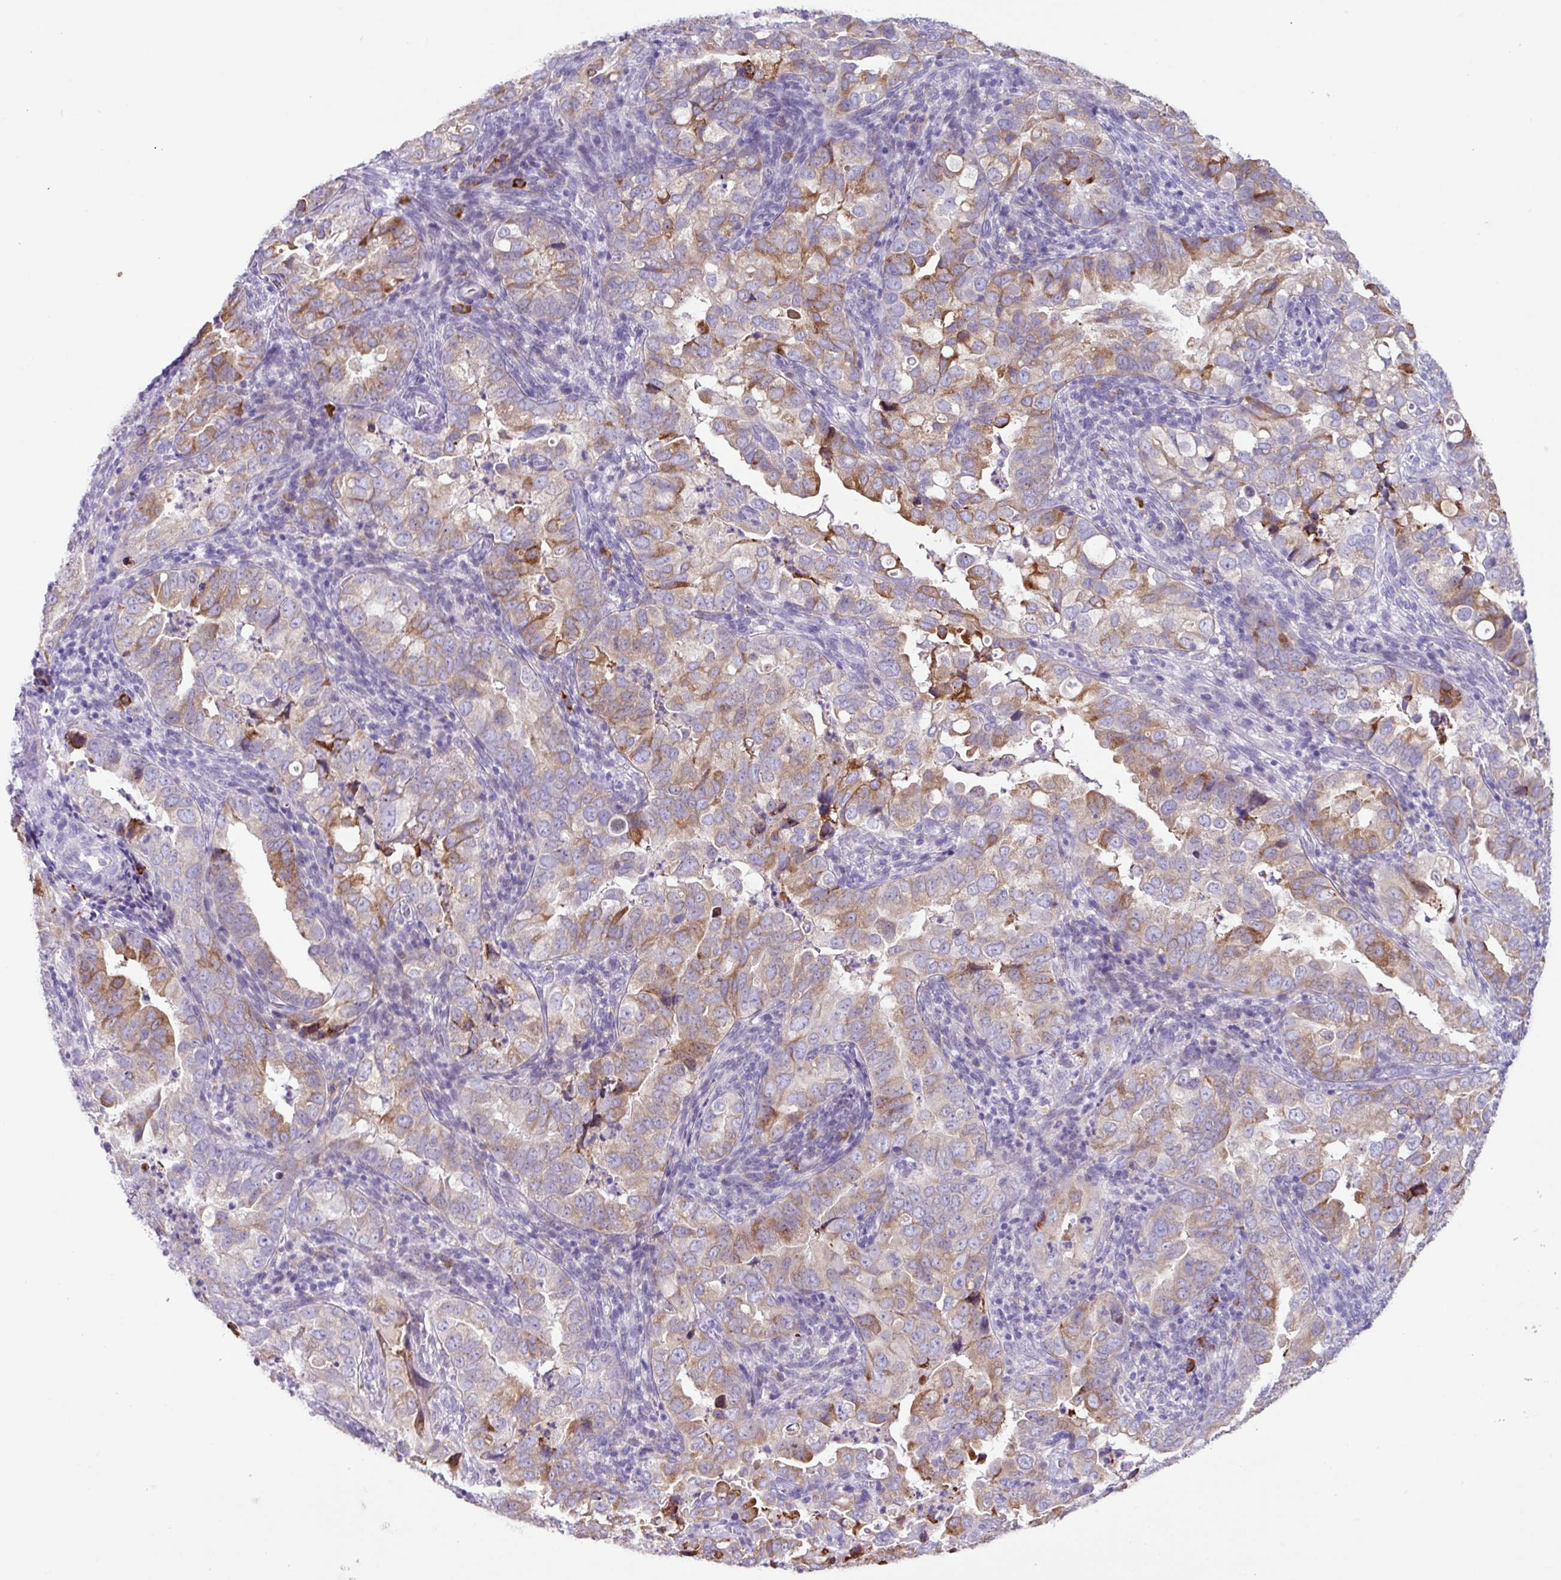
{"staining": {"intensity": "moderate", "quantity": "25%-75%", "location": "cytoplasmic/membranous"}, "tissue": "endometrial cancer", "cell_type": "Tumor cells", "image_type": "cancer", "snomed": [{"axis": "morphology", "description": "Adenocarcinoma, NOS"}, {"axis": "topography", "description": "Endometrium"}], "caption": "Immunohistochemistry micrograph of neoplastic tissue: human endometrial adenocarcinoma stained using immunohistochemistry demonstrates medium levels of moderate protein expression localized specifically in the cytoplasmic/membranous of tumor cells, appearing as a cytoplasmic/membranous brown color.", "gene": "RGS21", "patient": {"sex": "female", "age": 57}}